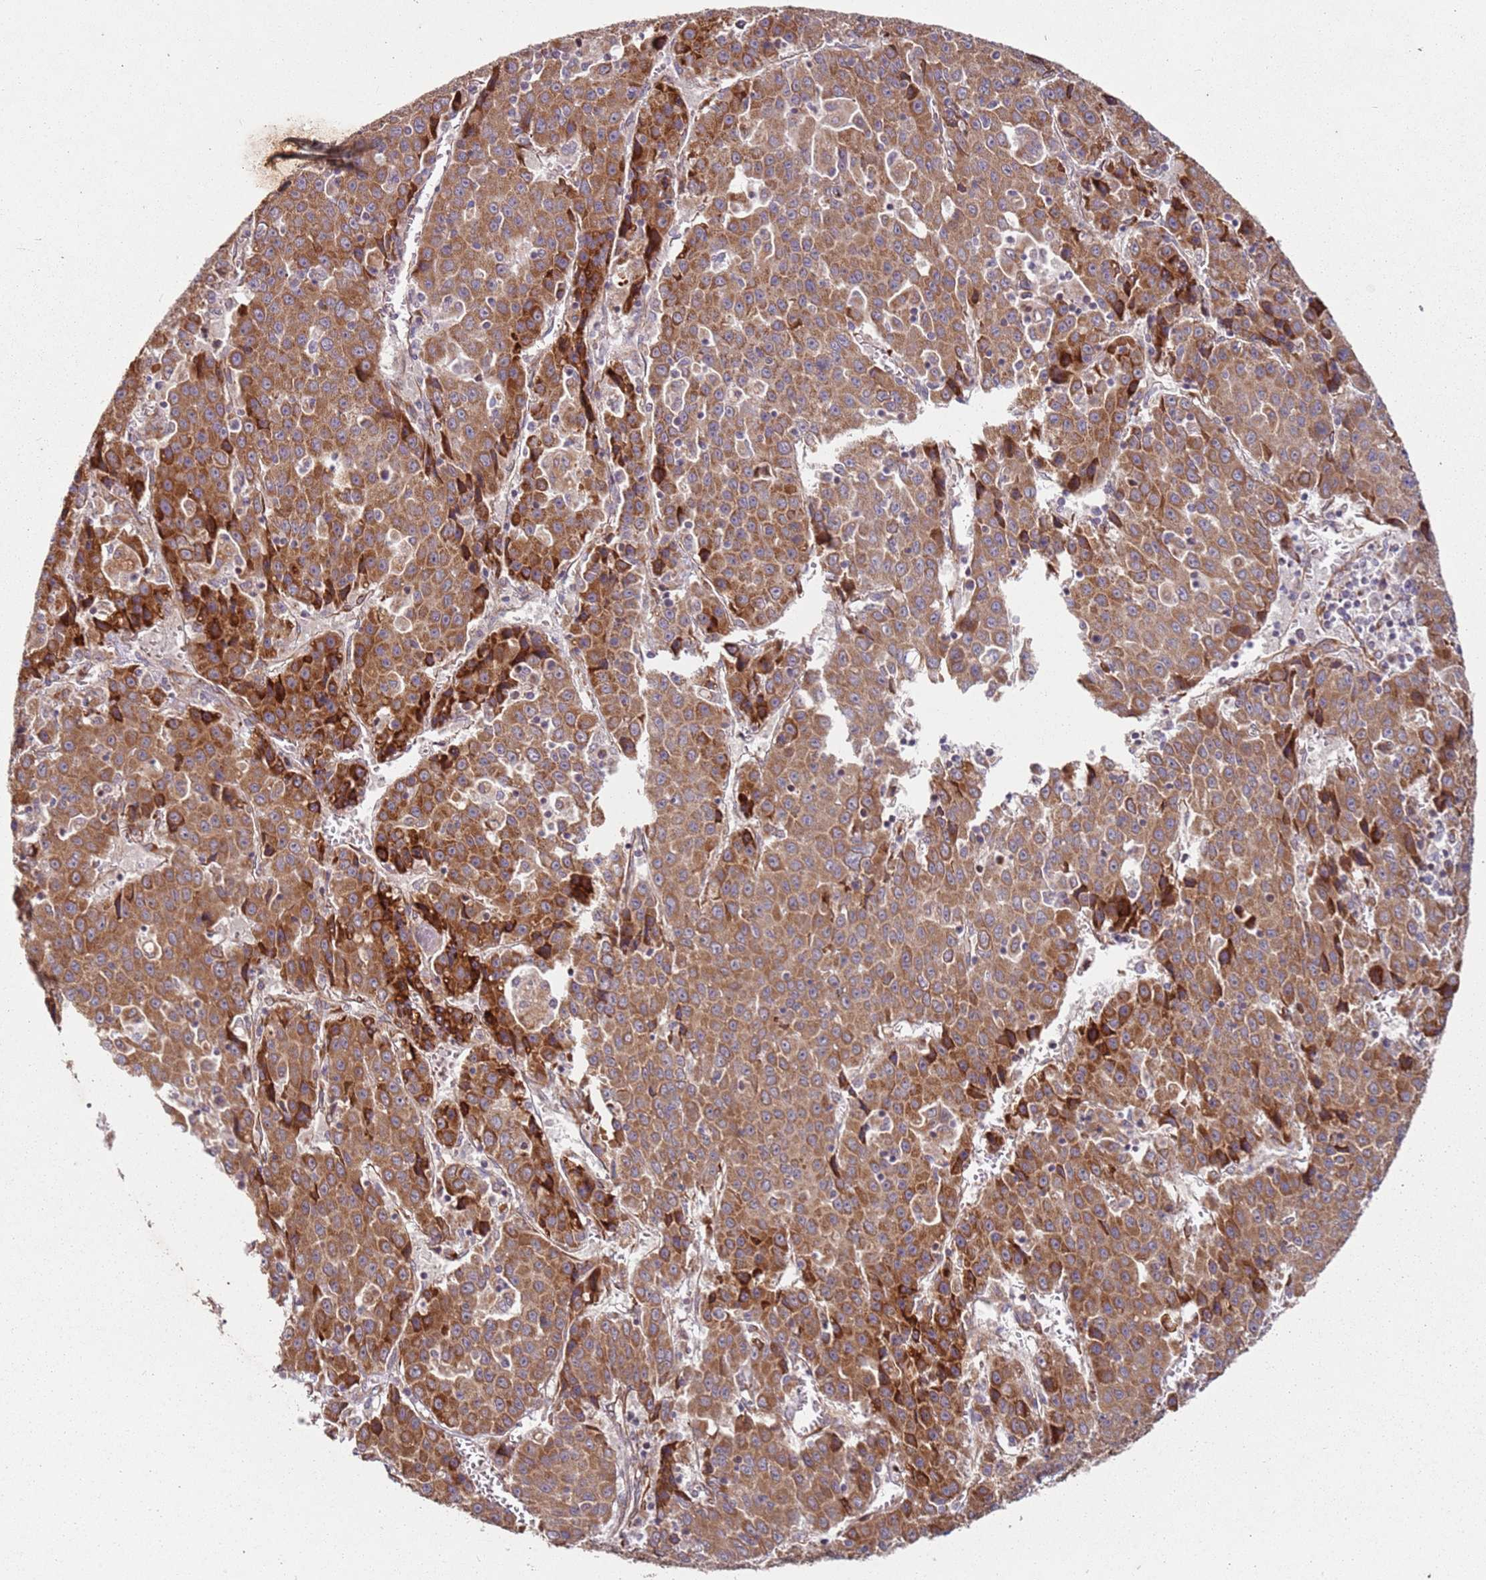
{"staining": {"intensity": "strong", "quantity": ">75%", "location": "cytoplasmic/membranous"}, "tissue": "liver cancer", "cell_type": "Tumor cells", "image_type": "cancer", "snomed": [{"axis": "morphology", "description": "Carcinoma, Hepatocellular, NOS"}, {"axis": "topography", "description": "Liver"}], "caption": "This is an image of IHC staining of liver cancer, which shows strong positivity in the cytoplasmic/membranous of tumor cells.", "gene": "ARFRP1", "patient": {"sex": "female", "age": 53}}